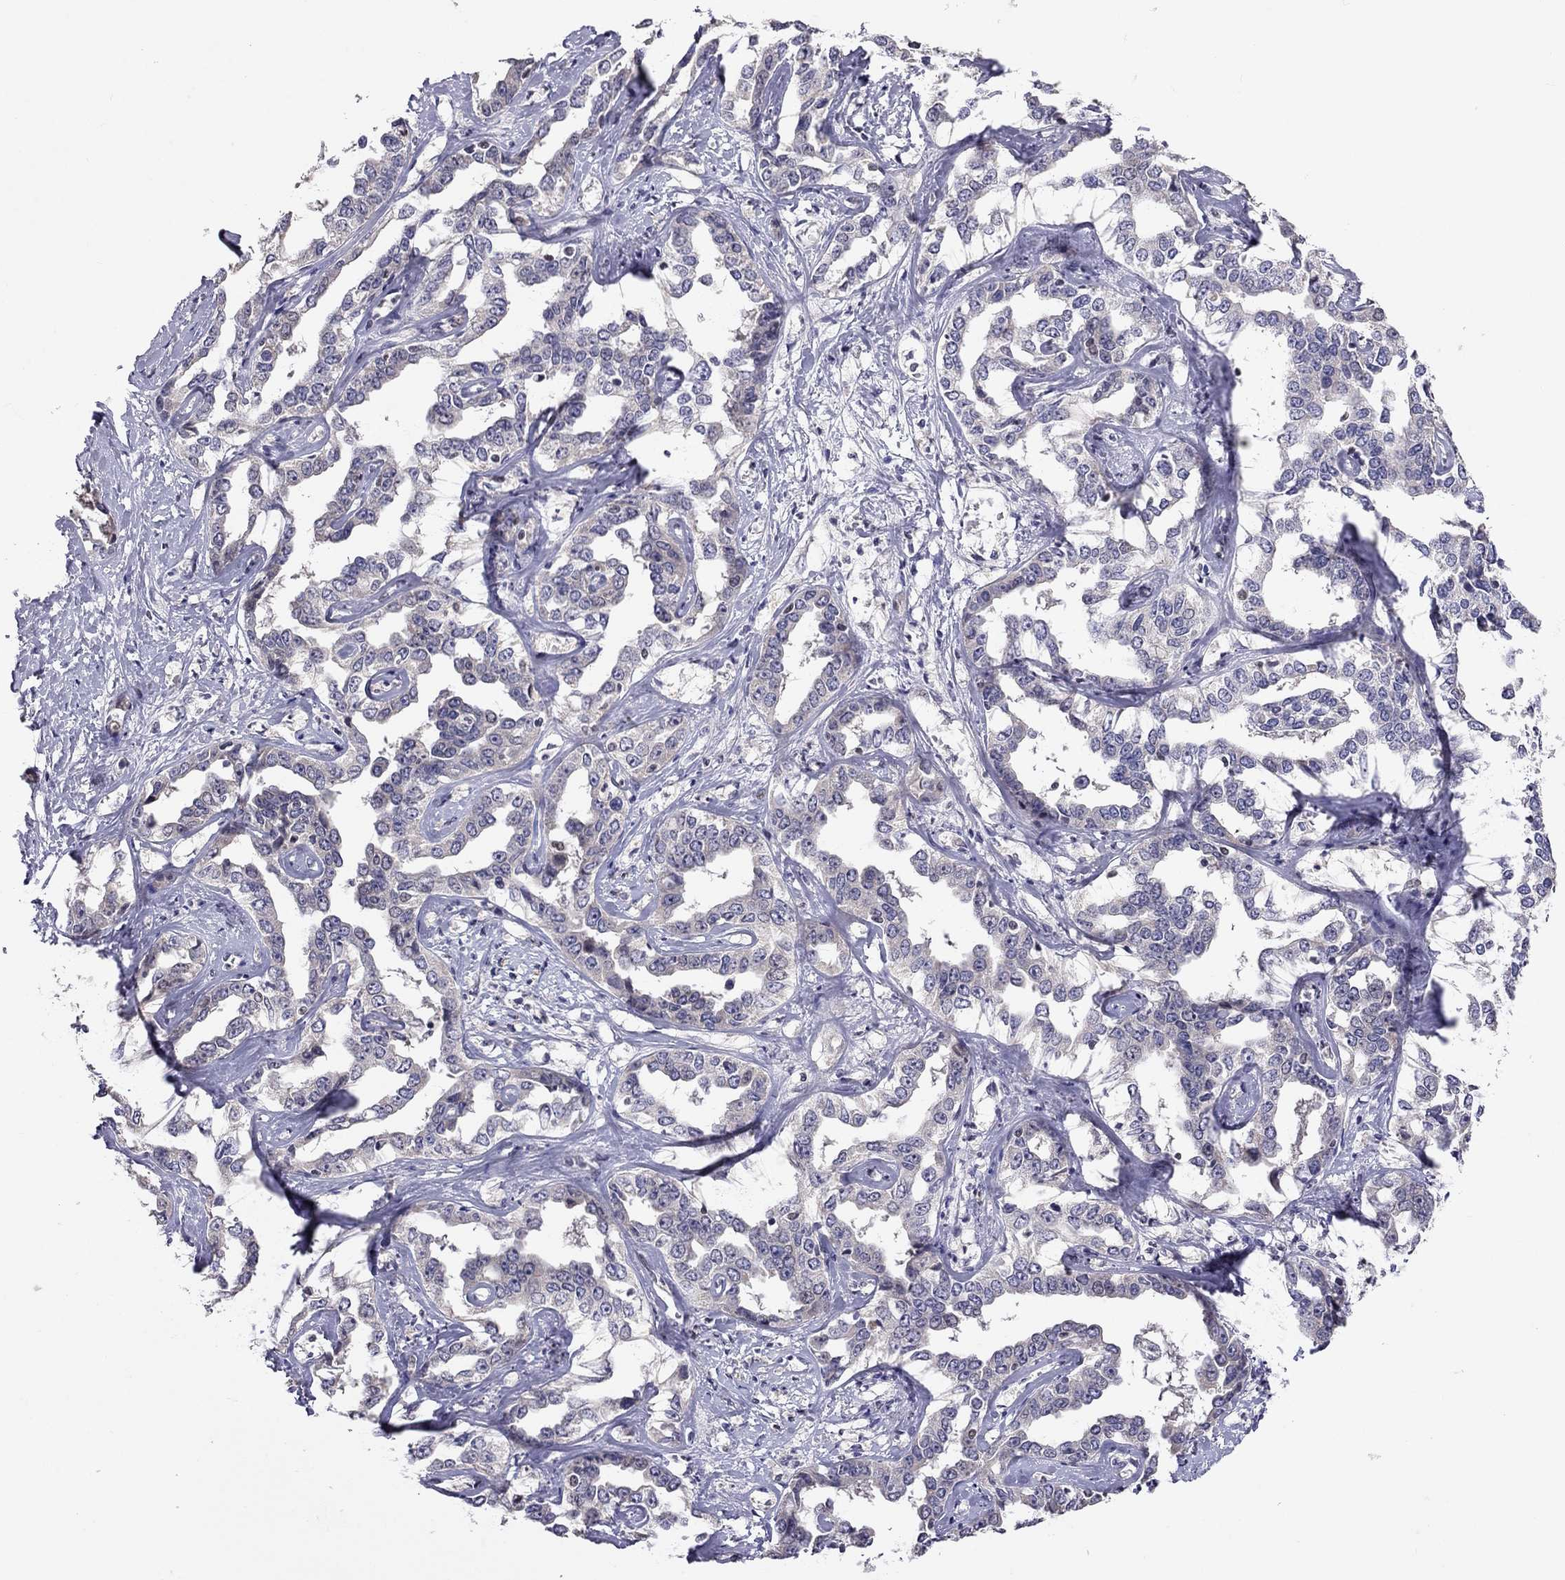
{"staining": {"intensity": "negative", "quantity": "none", "location": "none"}, "tissue": "liver cancer", "cell_type": "Tumor cells", "image_type": "cancer", "snomed": [{"axis": "morphology", "description": "Cholangiocarcinoma"}, {"axis": "topography", "description": "Liver"}], "caption": "DAB immunohistochemical staining of human cholangiocarcinoma (liver) shows no significant staining in tumor cells.", "gene": "LRRC39", "patient": {"sex": "male", "age": 59}}